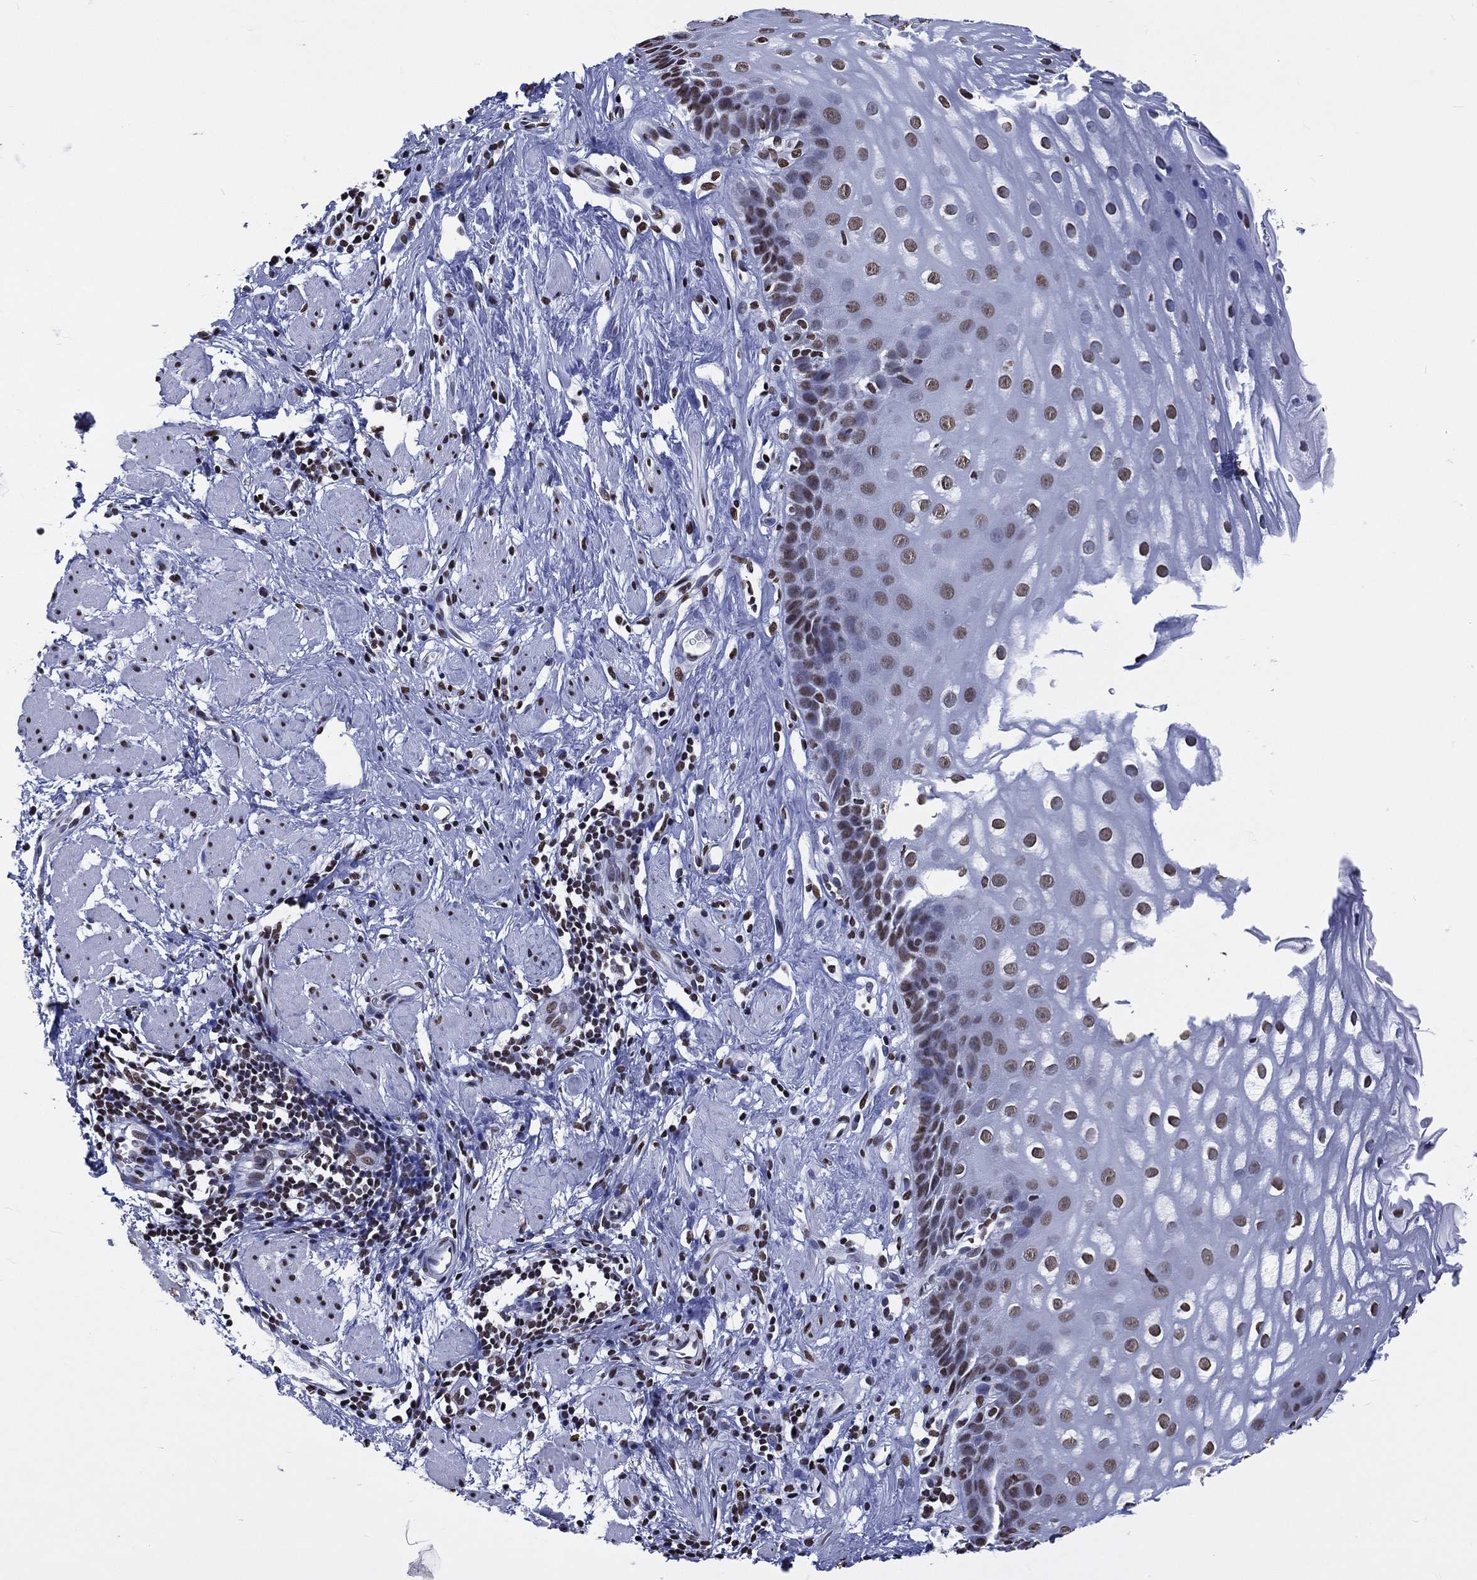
{"staining": {"intensity": "moderate", "quantity": "25%-75%", "location": "nuclear"}, "tissue": "esophagus", "cell_type": "Squamous epithelial cells", "image_type": "normal", "snomed": [{"axis": "morphology", "description": "Normal tissue, NOS"}, {"axis": "topography", "description": "Esophagus"}], "caption": "Protein analysis of unremarkable esophagus exhibits moderate nuclear positivity in approximately 25%-75% of squamous epithelial cells.", "gene": "RETREG2", "patient": {"sex": "male", "age": 64}}